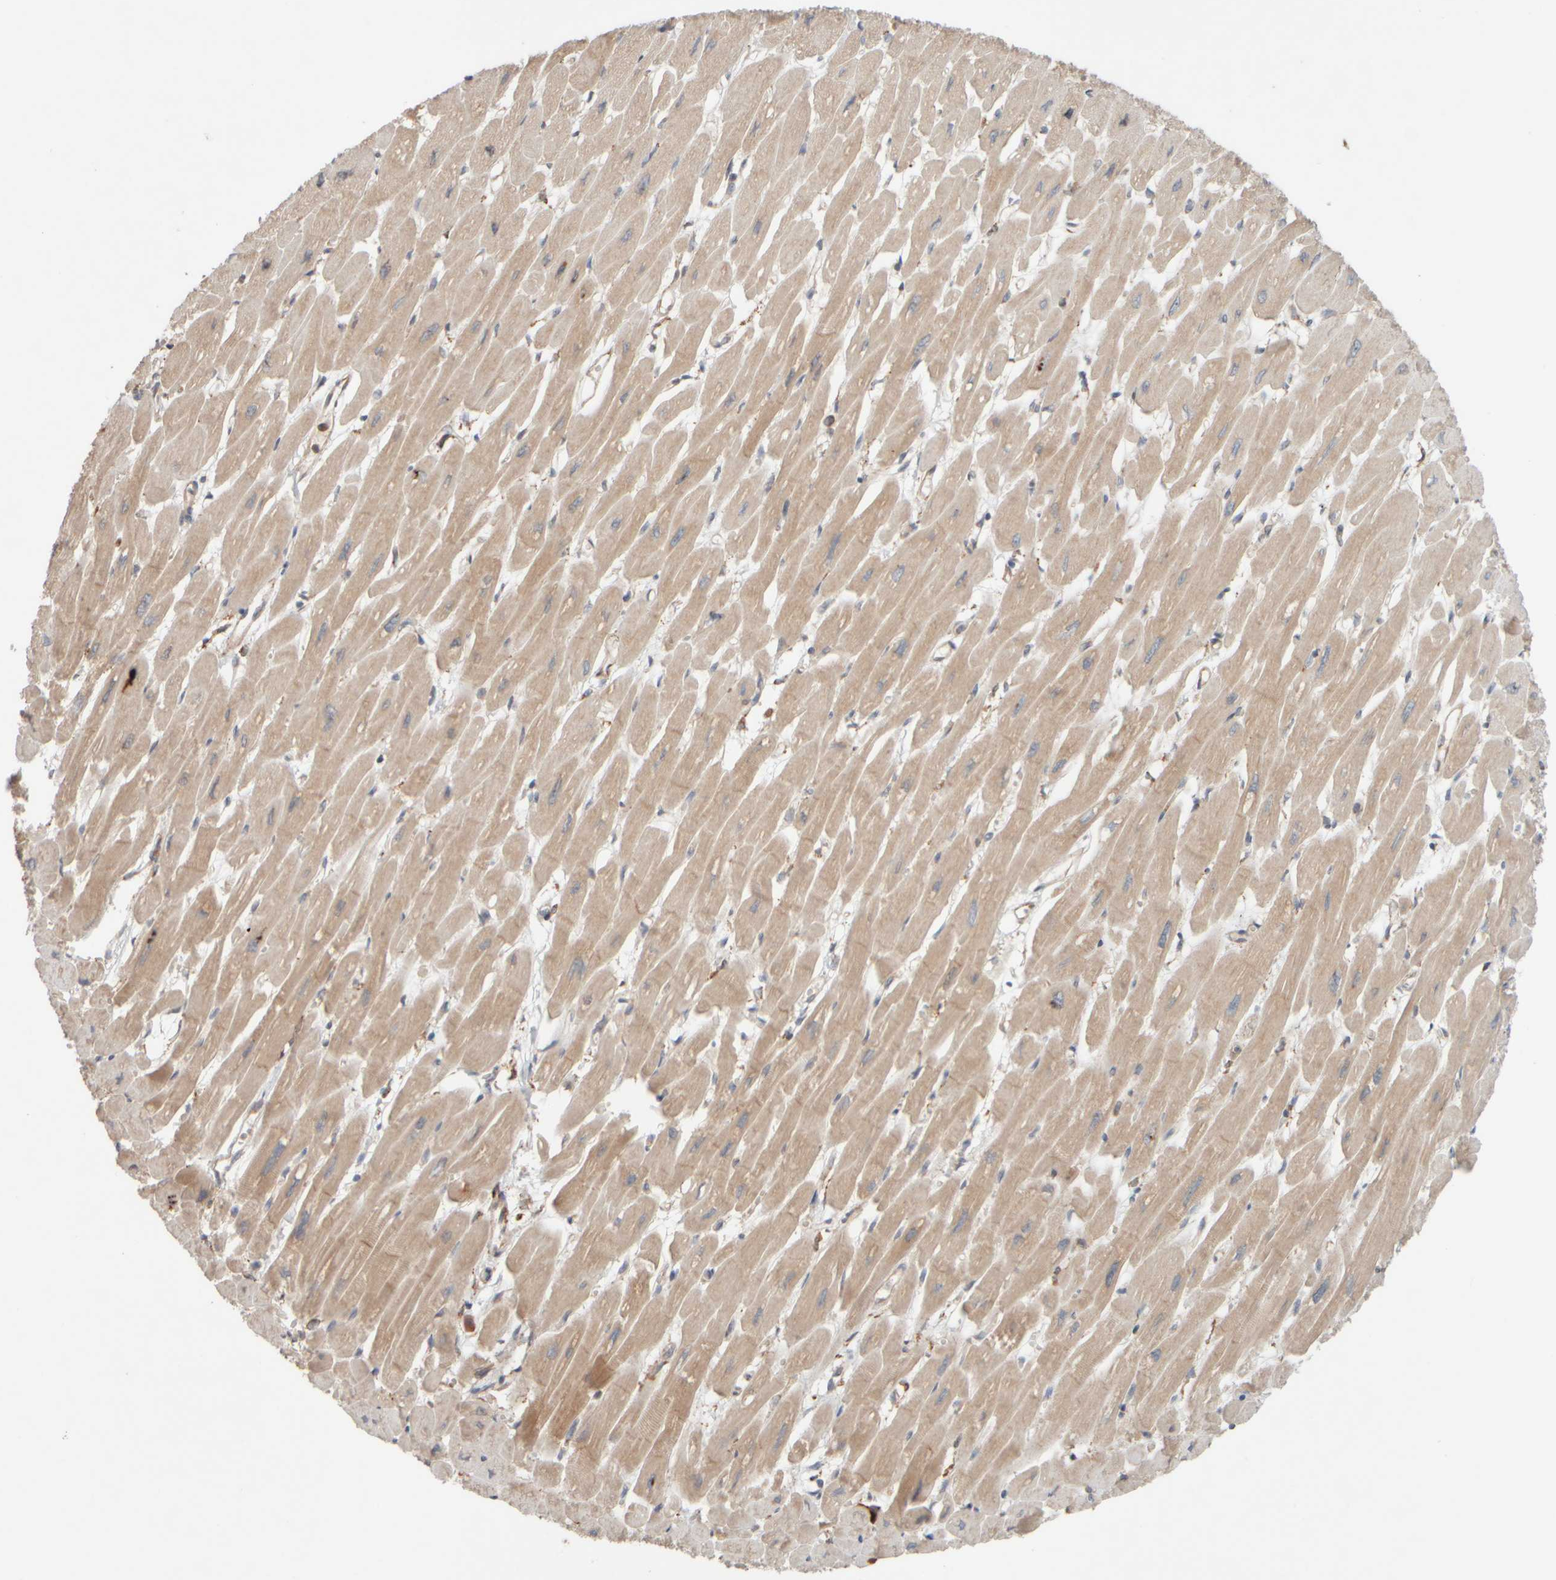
{"staining": {"intensity": "moderate", "quantity": ">75%", "location": "cytoplasmic/membranous"}, "tissue": "heart muscle", "cell_type": "Cardiomyocytes", "image_type": "normal", "snomed": [{"axis": "morphology", "description": "Normal tissue, NOS"}, {"axis": "topography", "description": "Heart"}], "caption": "Immunohistochemical staining of unremarkable human heart muscle exhibits >75% levels of moderate cytoplasmic/membranous protein staining in about >75% of cardiomyocytes. (Brightfield microscopy of DAB IHC at high magnification).", "gene": "EIF2B3", "patient": {"sex": "female", "age": 54}}